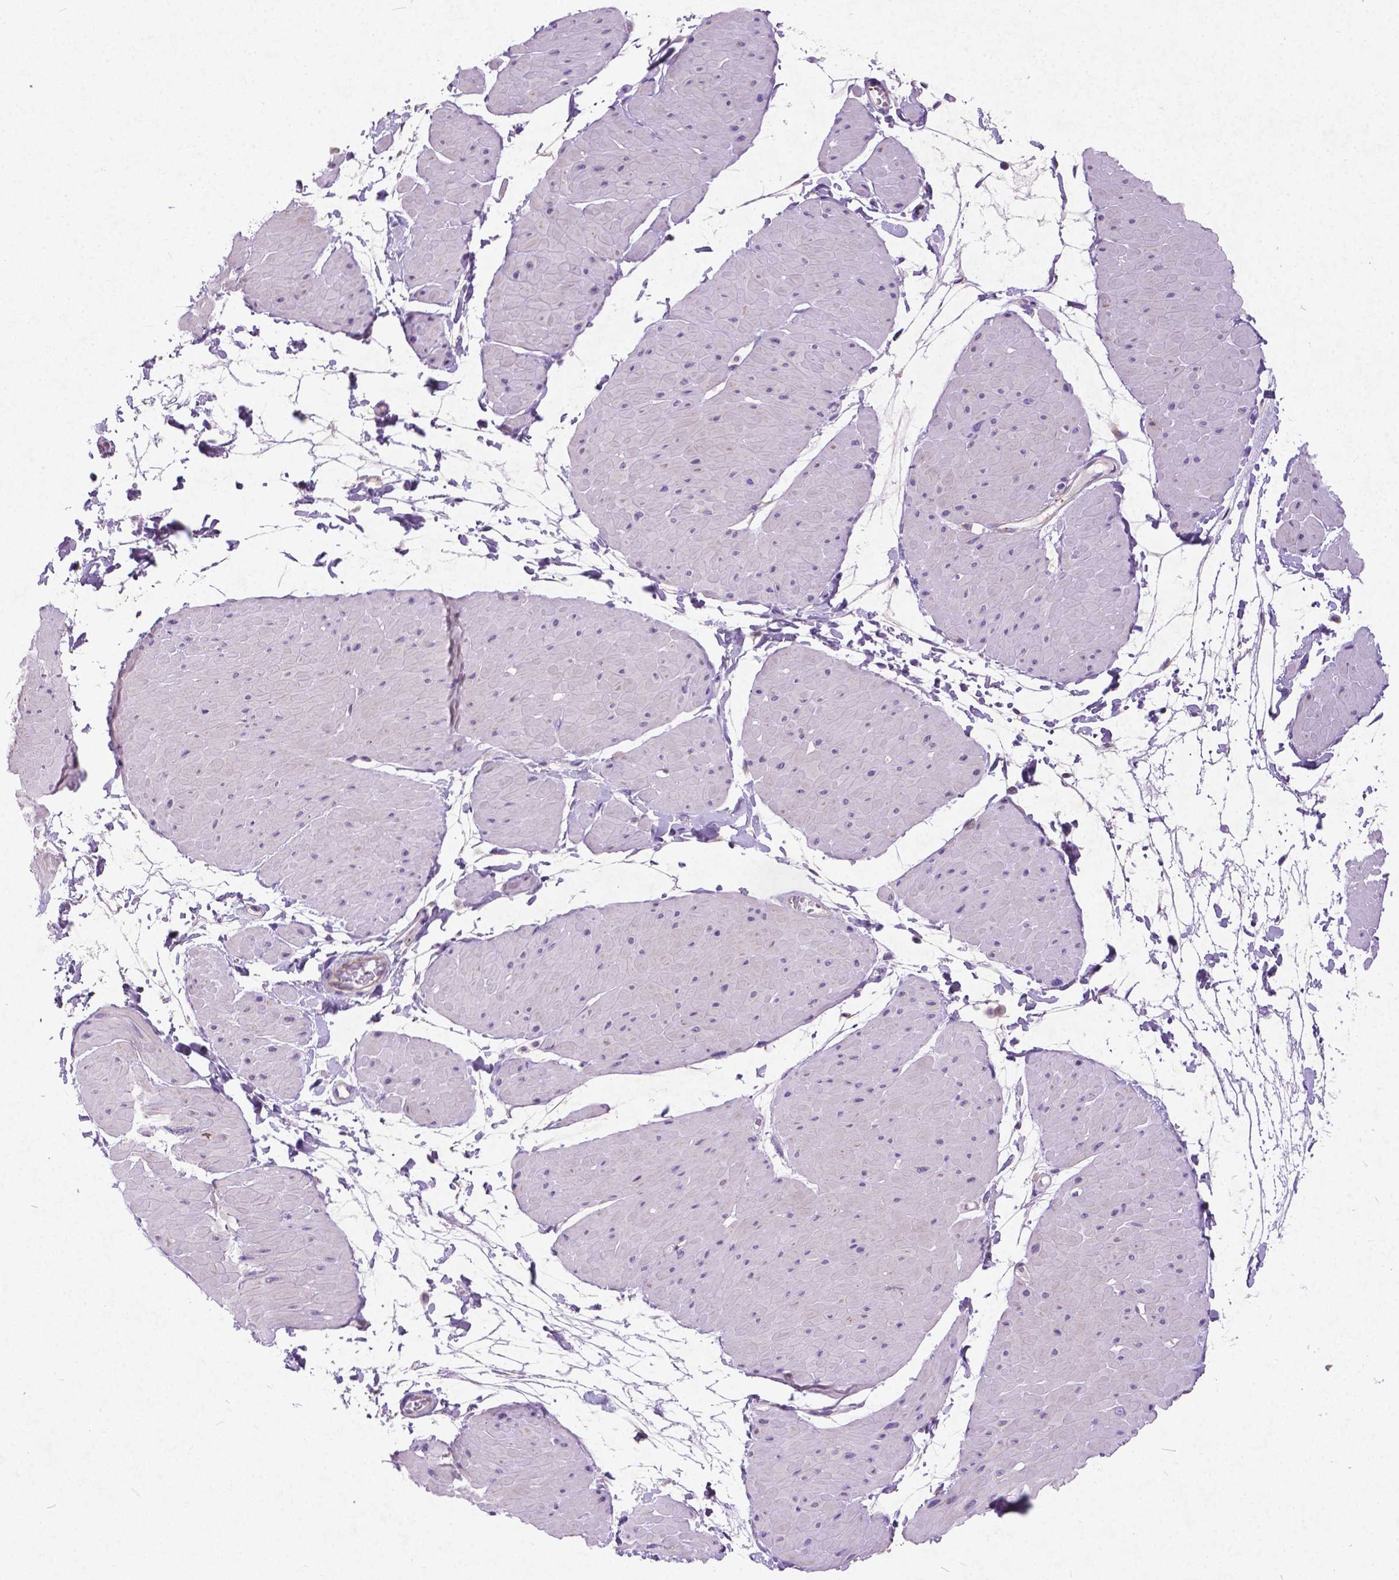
{"staining": {"intensity": "negative", "quantity": "none", "location": "none"}, "tissue": "adipose tissue", "cell_type": "Adipocytes", "image_type": "normal", "snomed": [{"axis": "morphology", "description": "Normal tissue, NOS"}, {"axis": "topography", "description": "Smooth muscle"}, {"axis": "topography", "description": "Peripheral nerve tissue"}], "caption": "The image shows no significant staining in adipocytes of adipose tissue.", "gene": "ATG4D", "patient": {"sex": "male", "age": 58}}